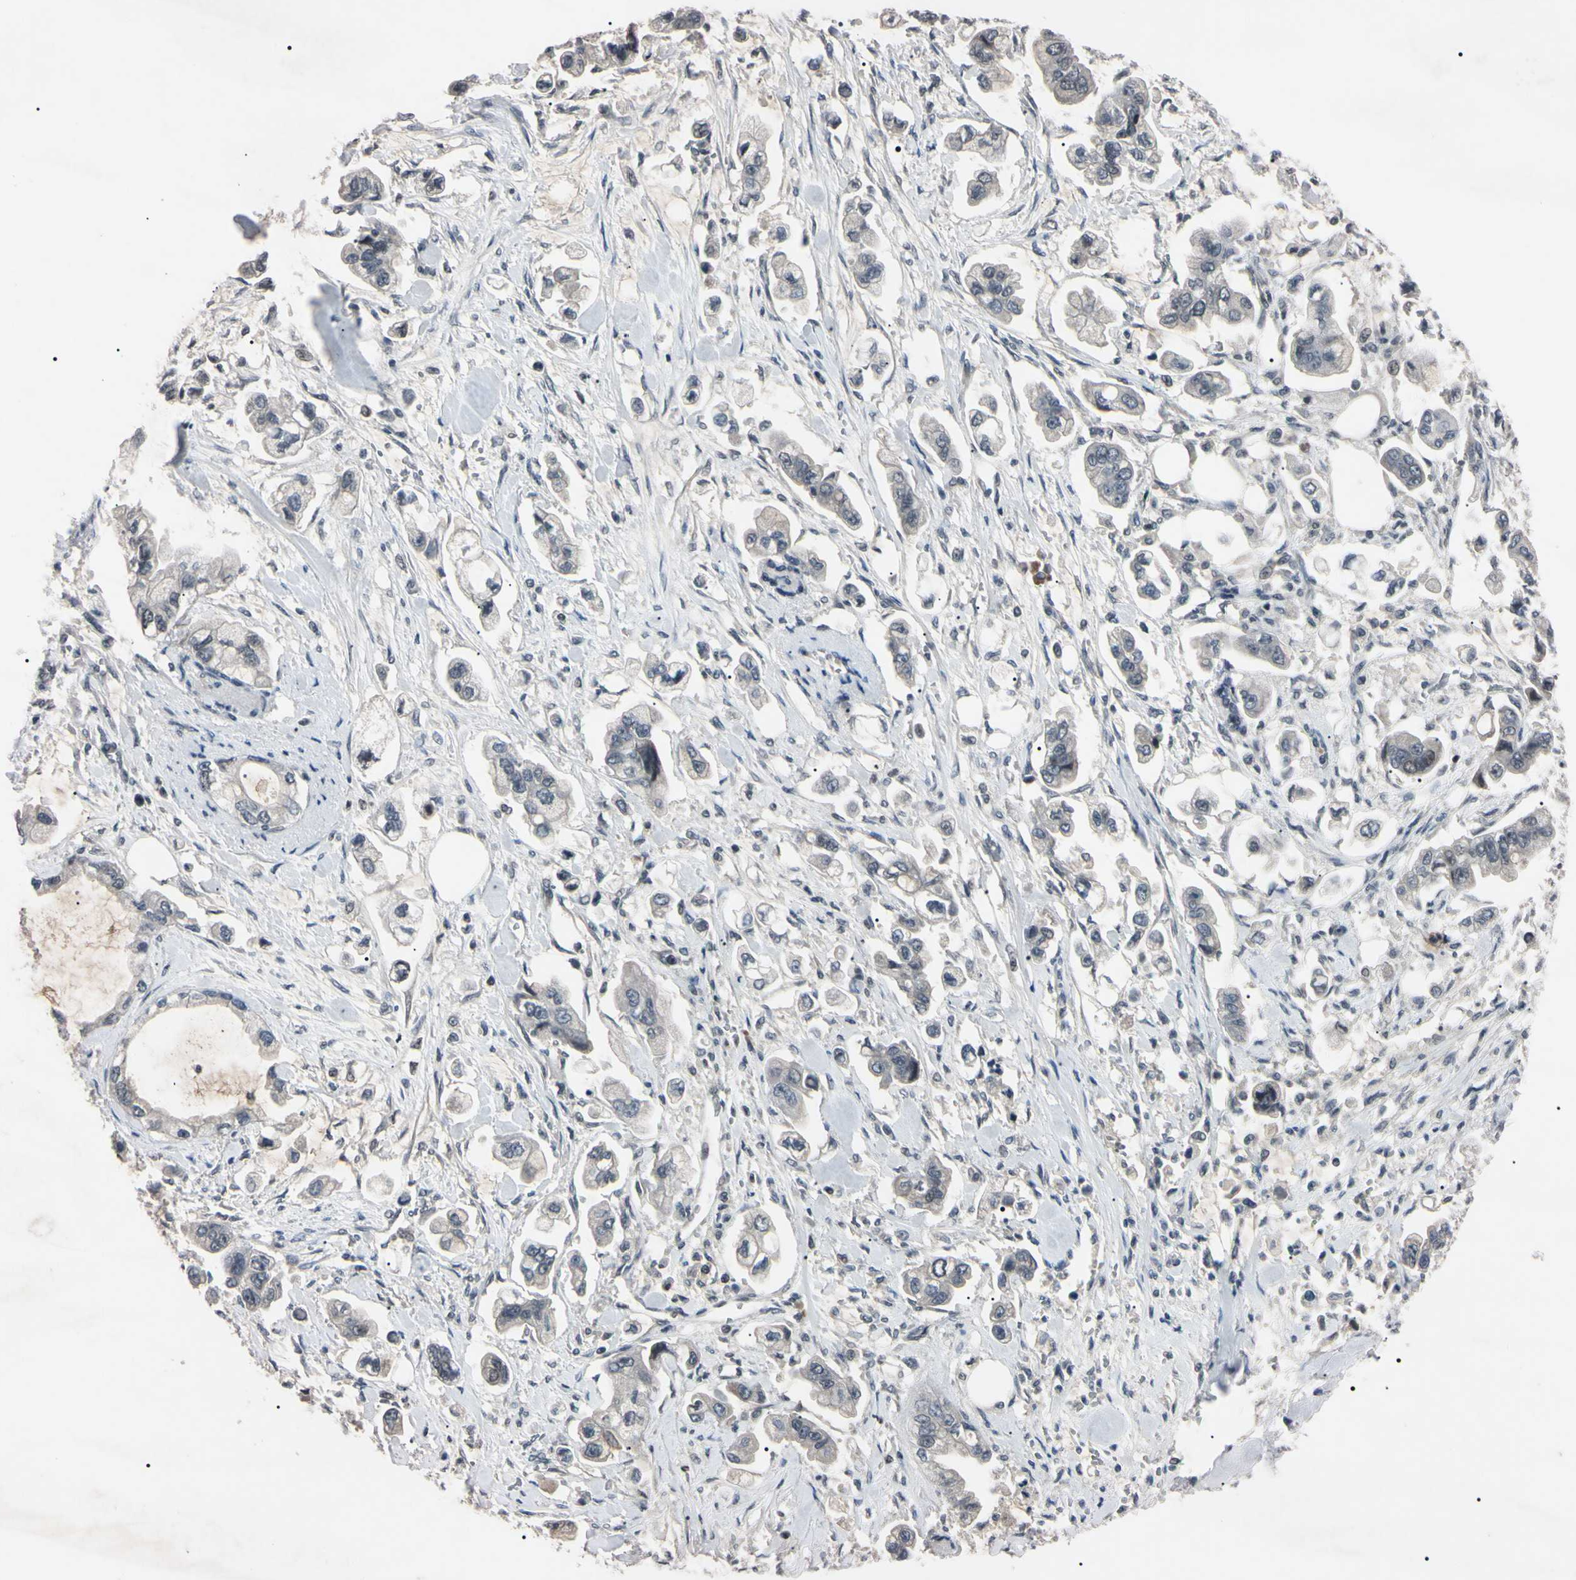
{"staining": {"intensity": "weak", "quantity": ">75%", "location": "cytoplasmic/membranous"}, "tissue": "stomach cancer", "cell_type": "Tumor cells", "image_type": "cancer", "snomed": [{"axis": "morphology", "description": "Adenocarcinoma, NOS"}, {"axis": "topography", "description": "Stomach"}], "caption": "Stomach cancer (adenocarcinoma) stained with a brown dye displays weak cytoplasmic/membranous positive expression in about >75% of tumor cells.", "gene": "YY1", "patient": {"sex": "male", "age": 62}}